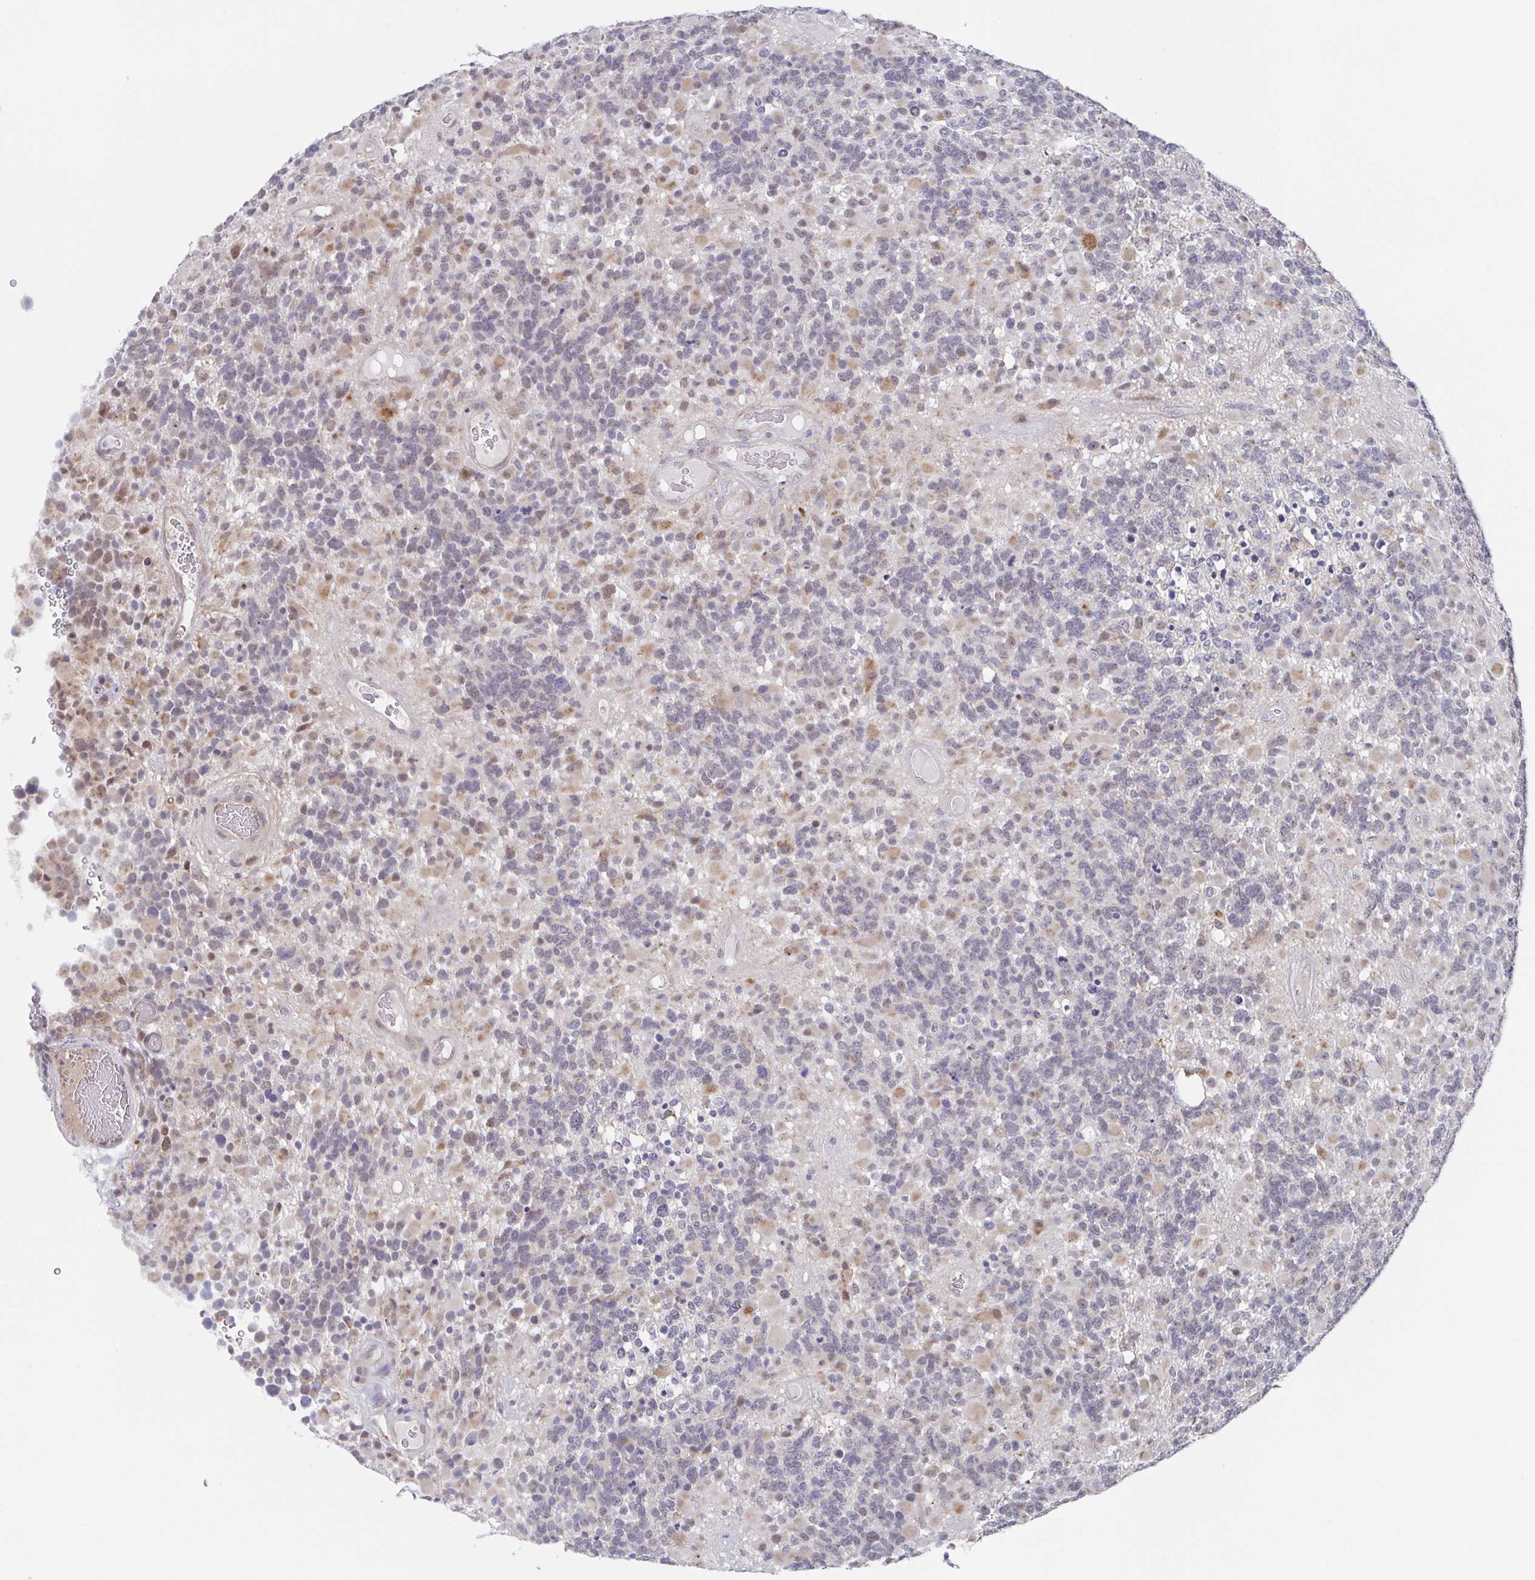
{"staining": {"intensity": "negative", "quantity": "none", "location": "none"}, "tissue": "glioma", "cell_type": "Tumor cells", "image_type": "cancer", "snomed": [{"axis": "morphology", "description": "Glioma, malignant, High grade"}, {"axis": "topography", "description": "Brain"}], "caption": "The micrograph reveals no significant staining in tumor cells of glioma. Nuclei are stained in blue.", "gene": "POU2F3", "patient": {"sex": "female", "age": 40}}